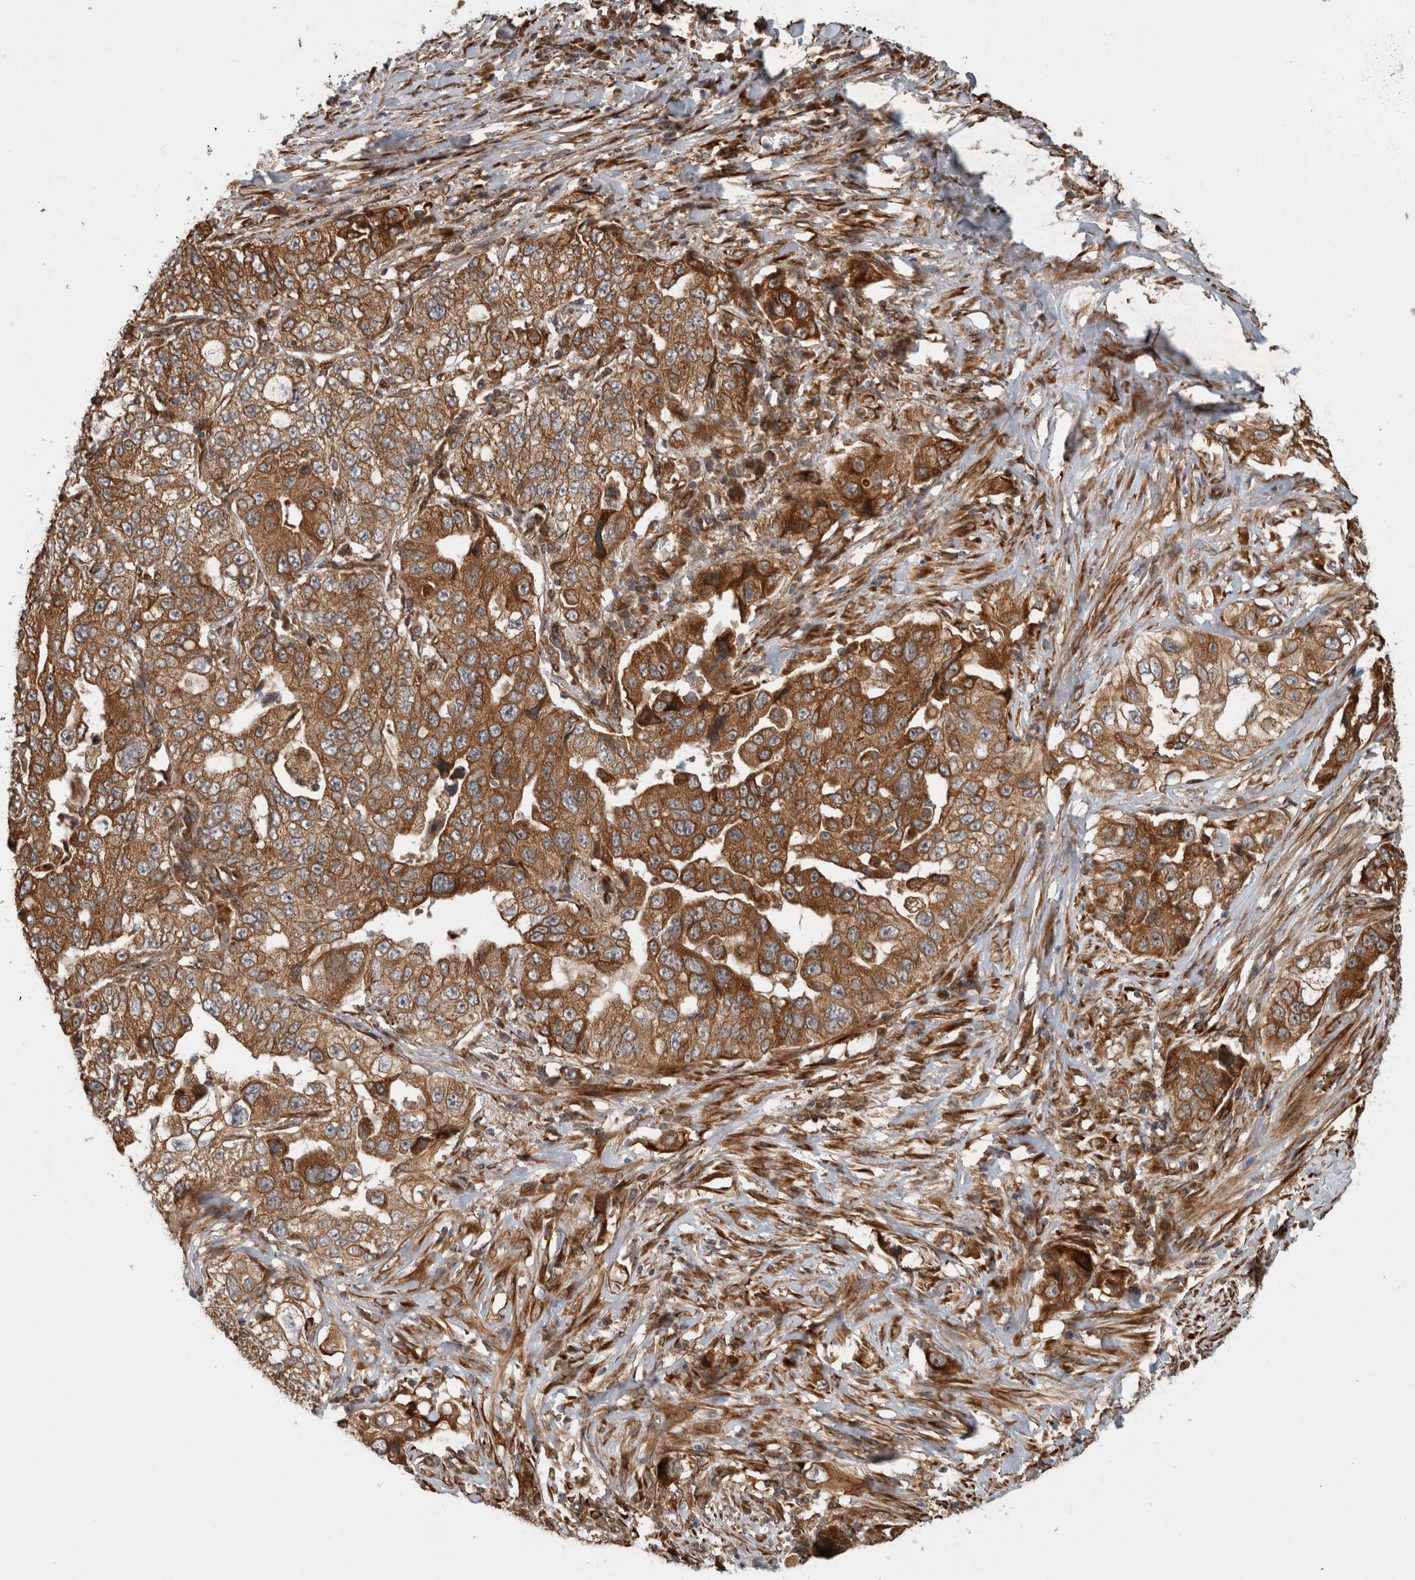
{"staining": {"intensity": "strong", "quantity": ">75%", "location": "cytoplasmic/membranous"}, "tissue": "lung cancer", "cell_type": "Tumor cells", "image_type": "cancer", "snomed": [{"axis": "morphology", "description": "Adenocarcinoma, NOS"}, {"axis": "topography", "description": "Lung"}], "caption": "A high-resolution micrograph shows immunohistochemistry (IHC) staining of adenocarcinoma (lung), which shows strong cytoplasmic/membranous positivity in approximately >75% of tumor cells. (Brightfield microscopy of DAB IHC at high magnification).", "gene": "TUBD1", "patient": {"sex": "female", "age": 51}}